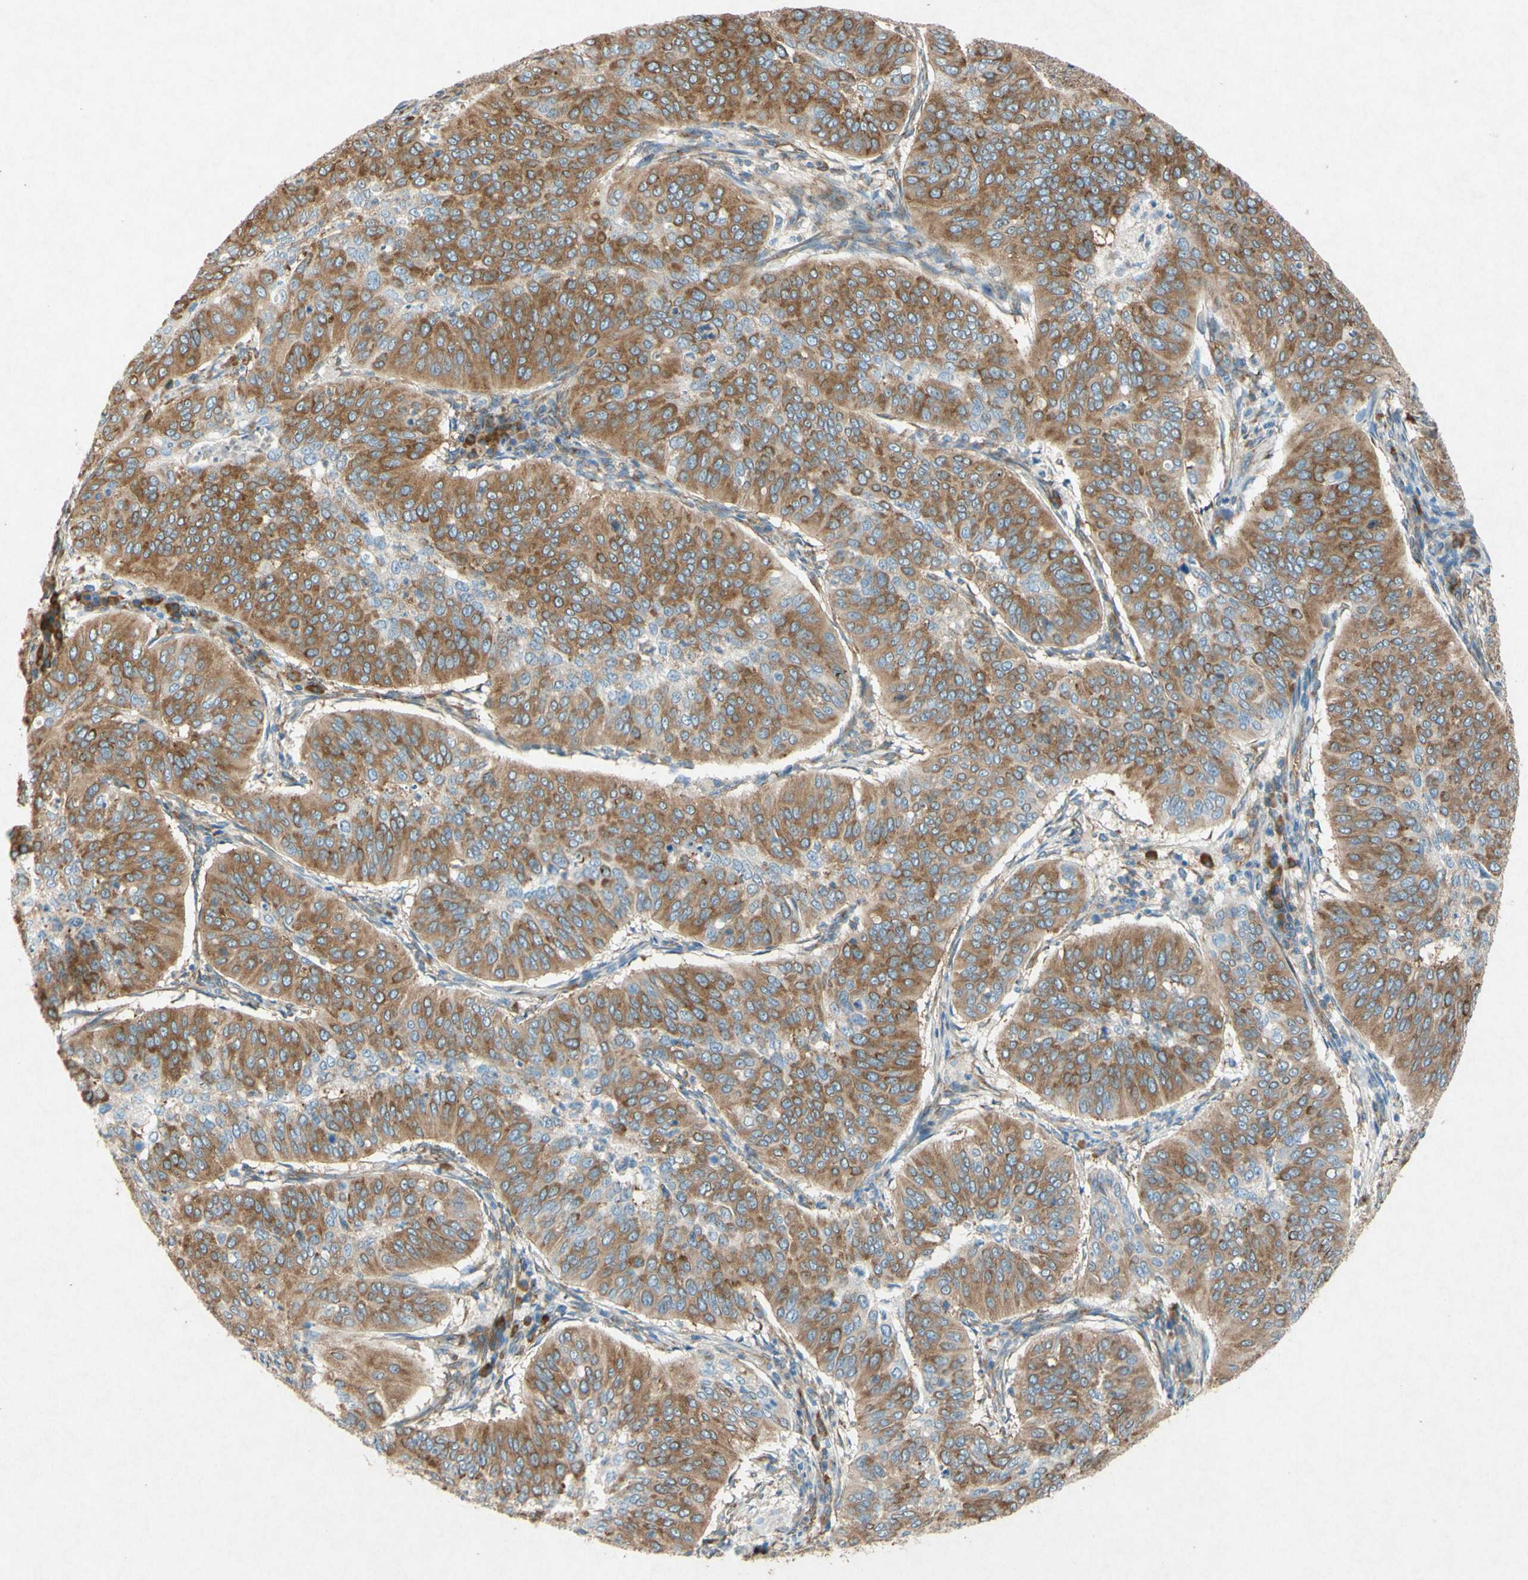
{"staining": {"intensity": "moderate", "quantity": ">75%", "location": "cytoplasmic/membranous"}, "tissue": "cervical cancer", "cell_type": "Tumor cells", "image_type": "cancer", "snomed": [{"axis": "morphology", "description": "Normal tissue, NOS"}, {"axis": "morphology", "description": "Squamous cell carcinoma, NOS"}, {"axis": "topography", "description": "Cervix"}], "caption": "Protein staining exhibits moderate cytoplasmic/membranous positivity in about >75% of tumor cells in cervical squamous cell carcinoma.", "gene": "PABPC1", "patient": {"sex": "female", "age": 39}}